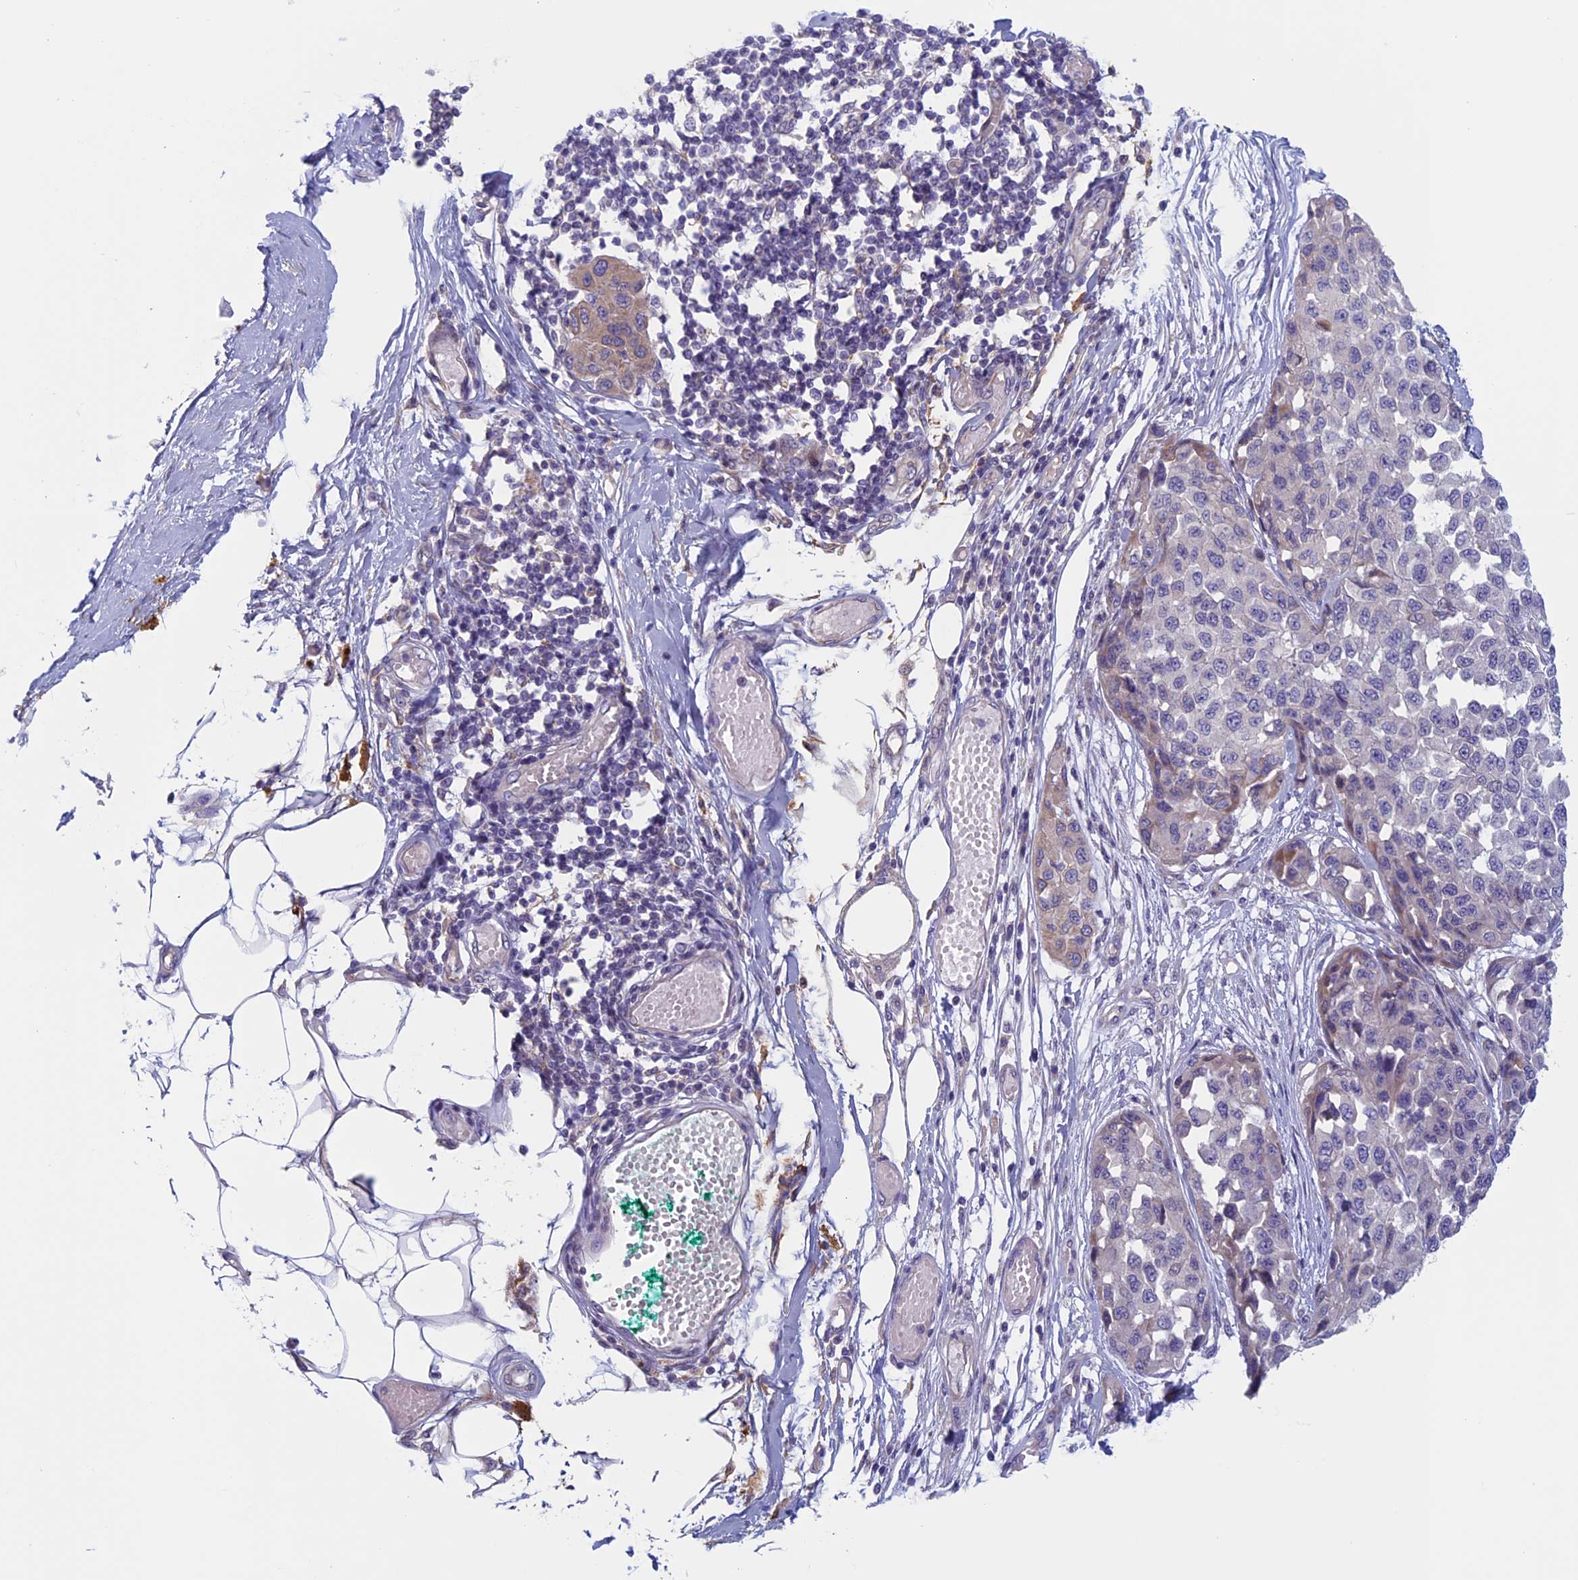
{"staining": {"intensity": "weak", "quantity": "<25%", "location": "cytoplasmic/membranous"}, "tissue": "melanoma", "cell_type": "Tumor cells", "image_type": "cancer", "snomed": [{"axis": "morphology", "description": "Normal tissue, NOS"}, {"axis": "morphology", "description": "Malignant melanoma, NOS"}, {"axis": "topography", "description": "Skin"}], "caption": "Micrograph shows no protein staining in tumor cells of melanoma tissue.", "gene": "CNOT6L", "patient": {"sex": "male", "age": 62}}